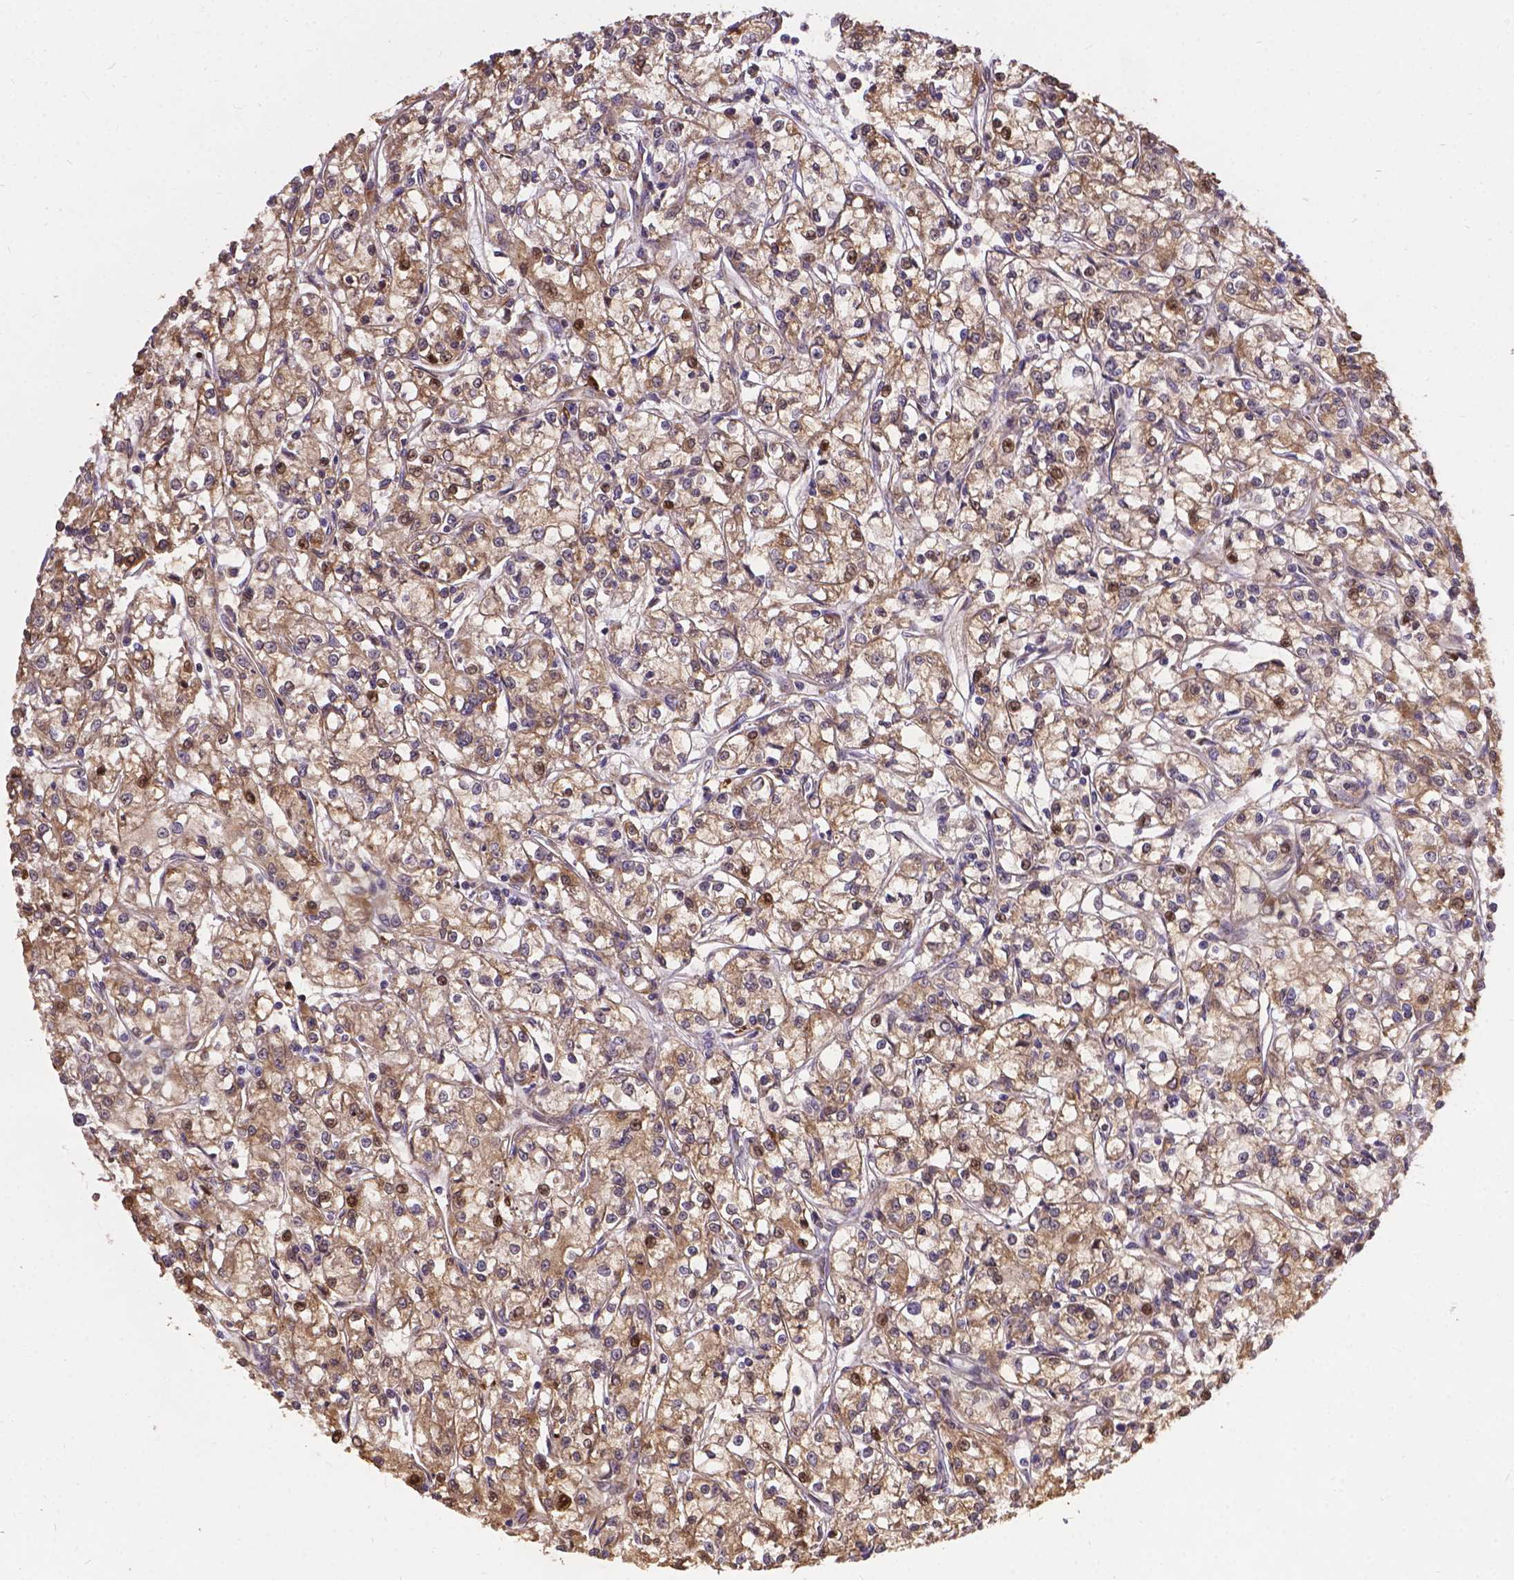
{"staining": {"intensity": "weak", "quantity": ">75%", "location": "cytoplasmic/membranous"}, "tissue": "renal cancer", "cell_type": "Tumor cells", "image_type": "cancer", "snomed": [{"axis": "morphology", "description": "Adenocarcinoma, NOS"}, {"axis": "topography", "description": "Kidney"}], "caption": "Protein positivity by immunohistochemistry (IHC) demonstrates weak cytoplasmic/membranous positivity in approximately >75% of tumor cells in renal adenocarcinoma. (DAB (3,3'-diaminobenzidine) IHC, brown staining for protein, blue staining for nuclei).", "gene": "DENND6A", "patient": {"sex": "female", "age": 59}}